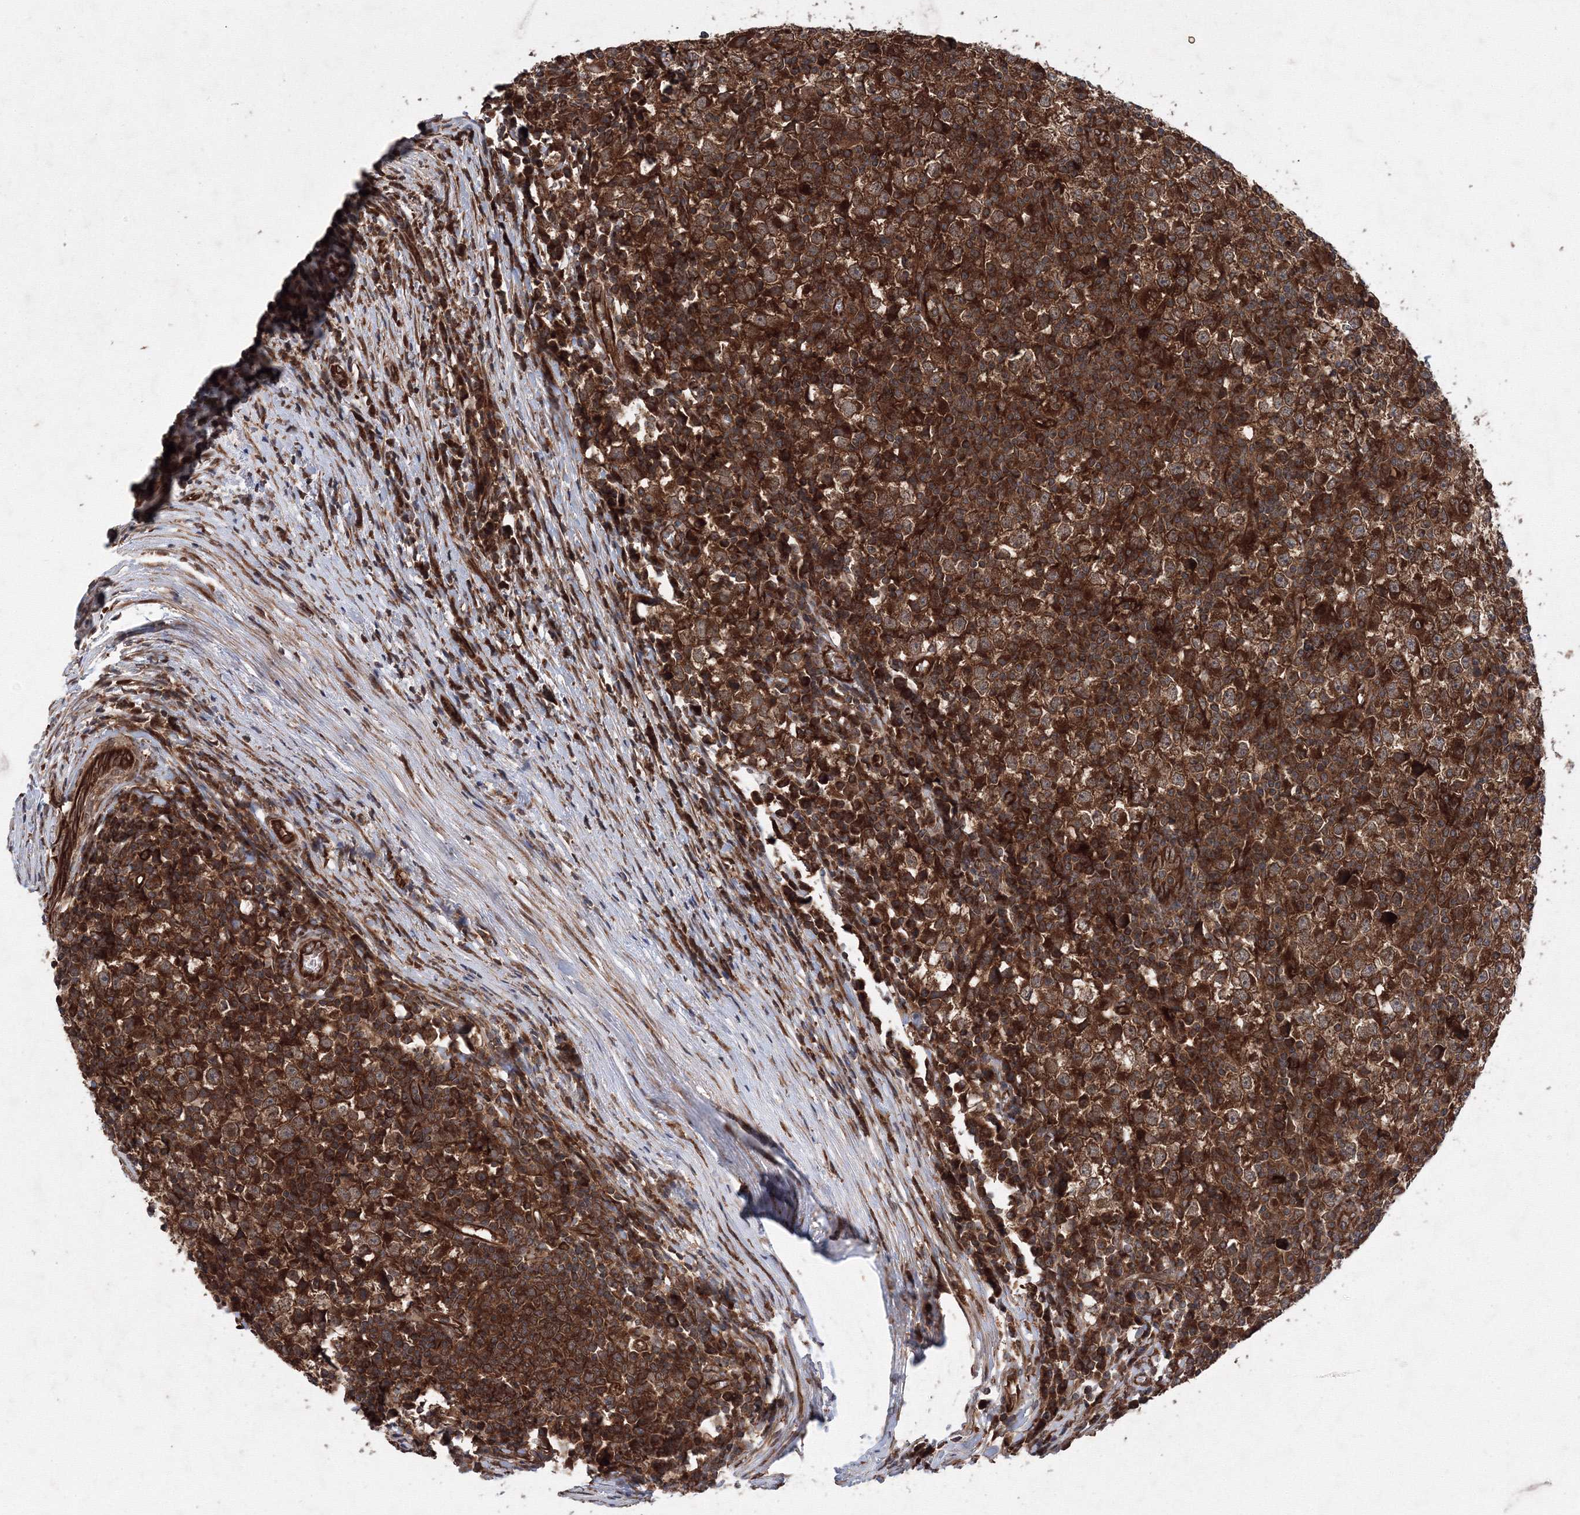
{"staining": {"intensity": "strong", "quantity": ">75%", "location": "cytoplasmic/membranous"}, "tissue": "testis cancer", "cell_type": "Tumor cells", "image_type": "cancer", "snomed": [{"axis": "morphology", "description": "Seminoma, NOS"}, {"axis": "topography", "description": "Testis"}], "caption": "About >75% of tumor cells in testis cancer (seminoma) exhibit strong cytoplasmic/membranous protein staining as visualized by brown immunohistochemical staining.", "gene": "ATG3", "patient": {"sex": "male", "age": 65}}